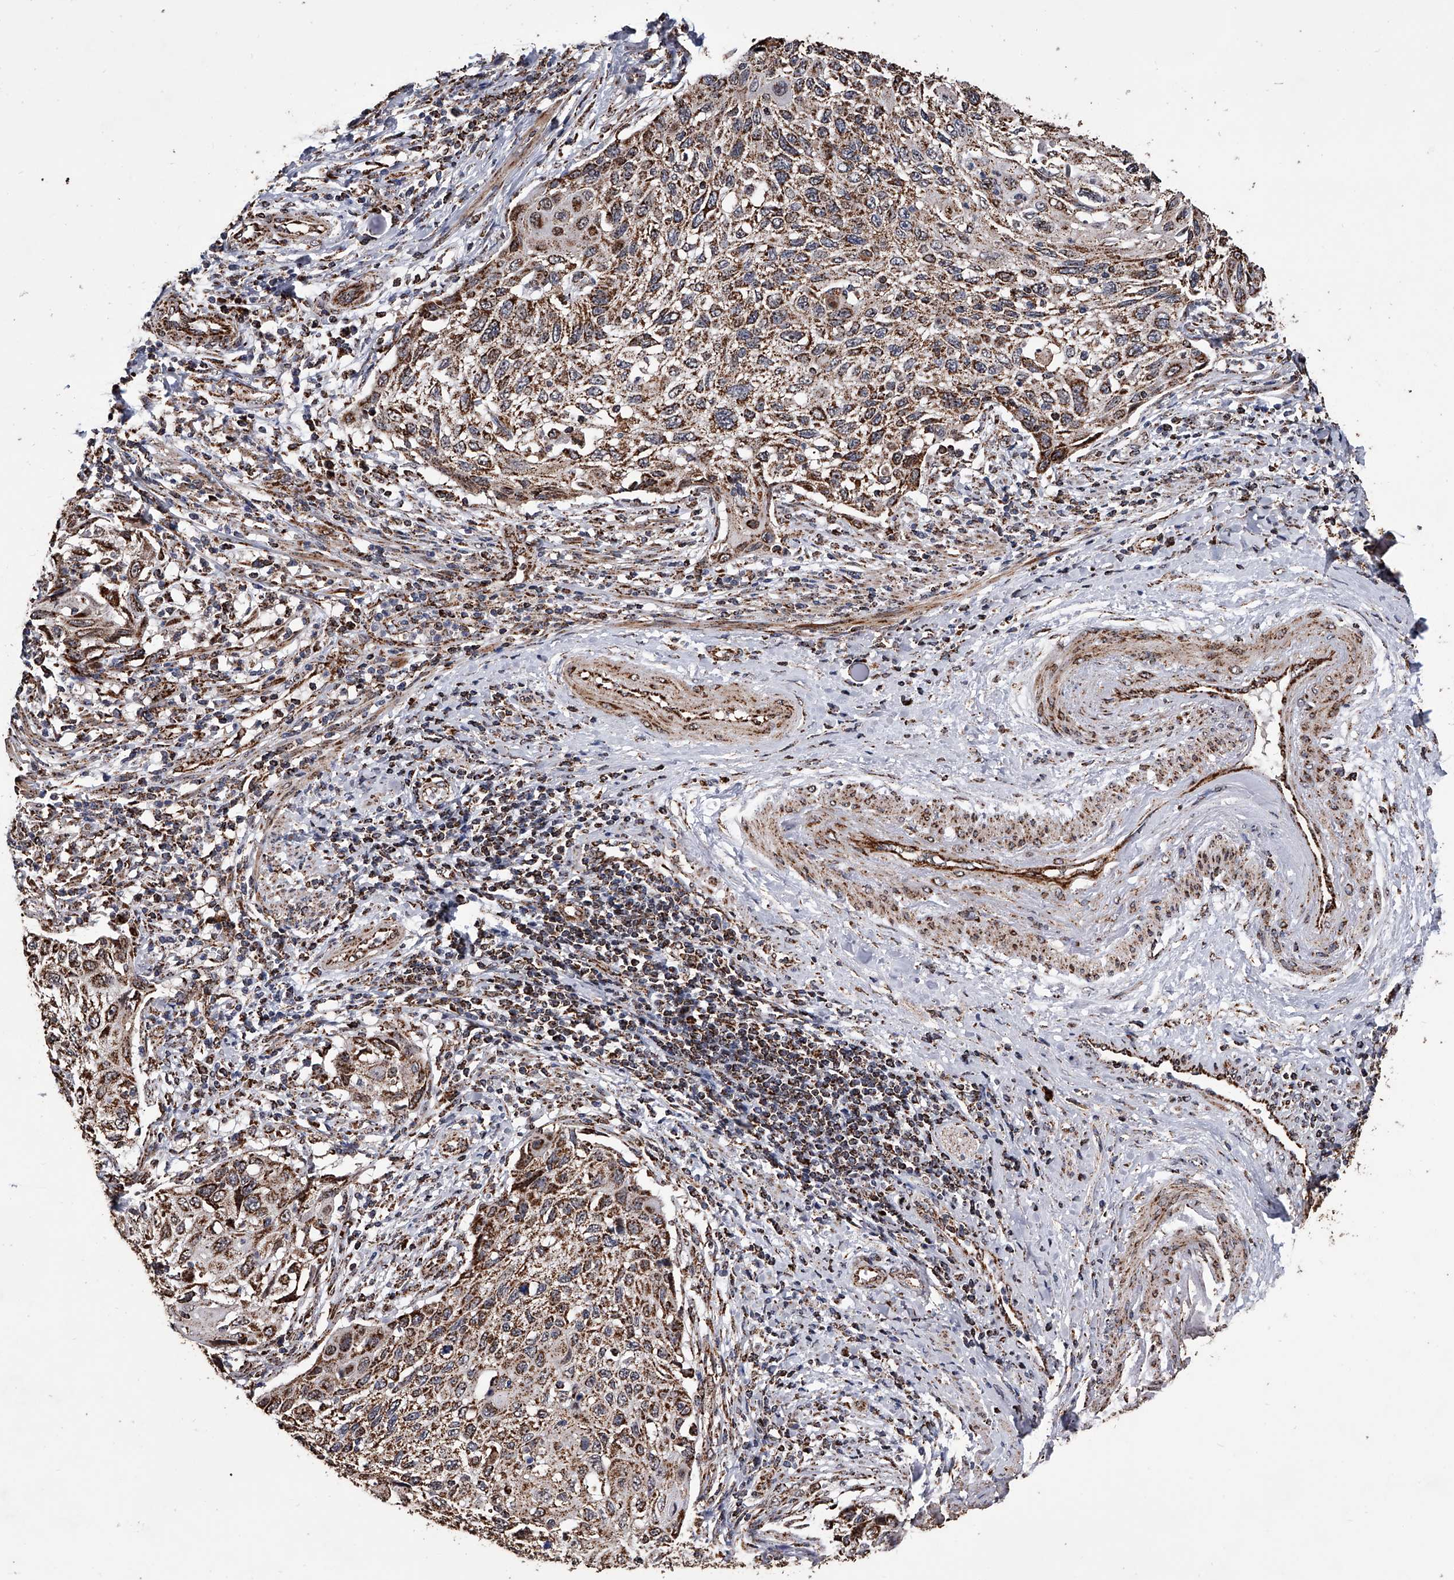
{"staining": {"intensity": "strong", "quantity": ">75%", "location": "cytoplasmic/membranous"}, "tissue": "cervical cancer", "cell_type": "Tumor cells", "image_type": "cancer", "snomed": [{"axis": "morphology", "description": "Squamous cell carcinoma, NOS"}, {"axis": "topography", "description": "Cervix"}], "caption": "Brown immunohistochemical staining in human cervical squamous cell carcinoma shows strong cytoplasmic/membranous expression in approximately >75% of tumor cells. (Brightfield microscopy of DAB IHC at high magnification).", "gene": "SMPDL3A", "patient": {"sex": "female", "age": 70}}